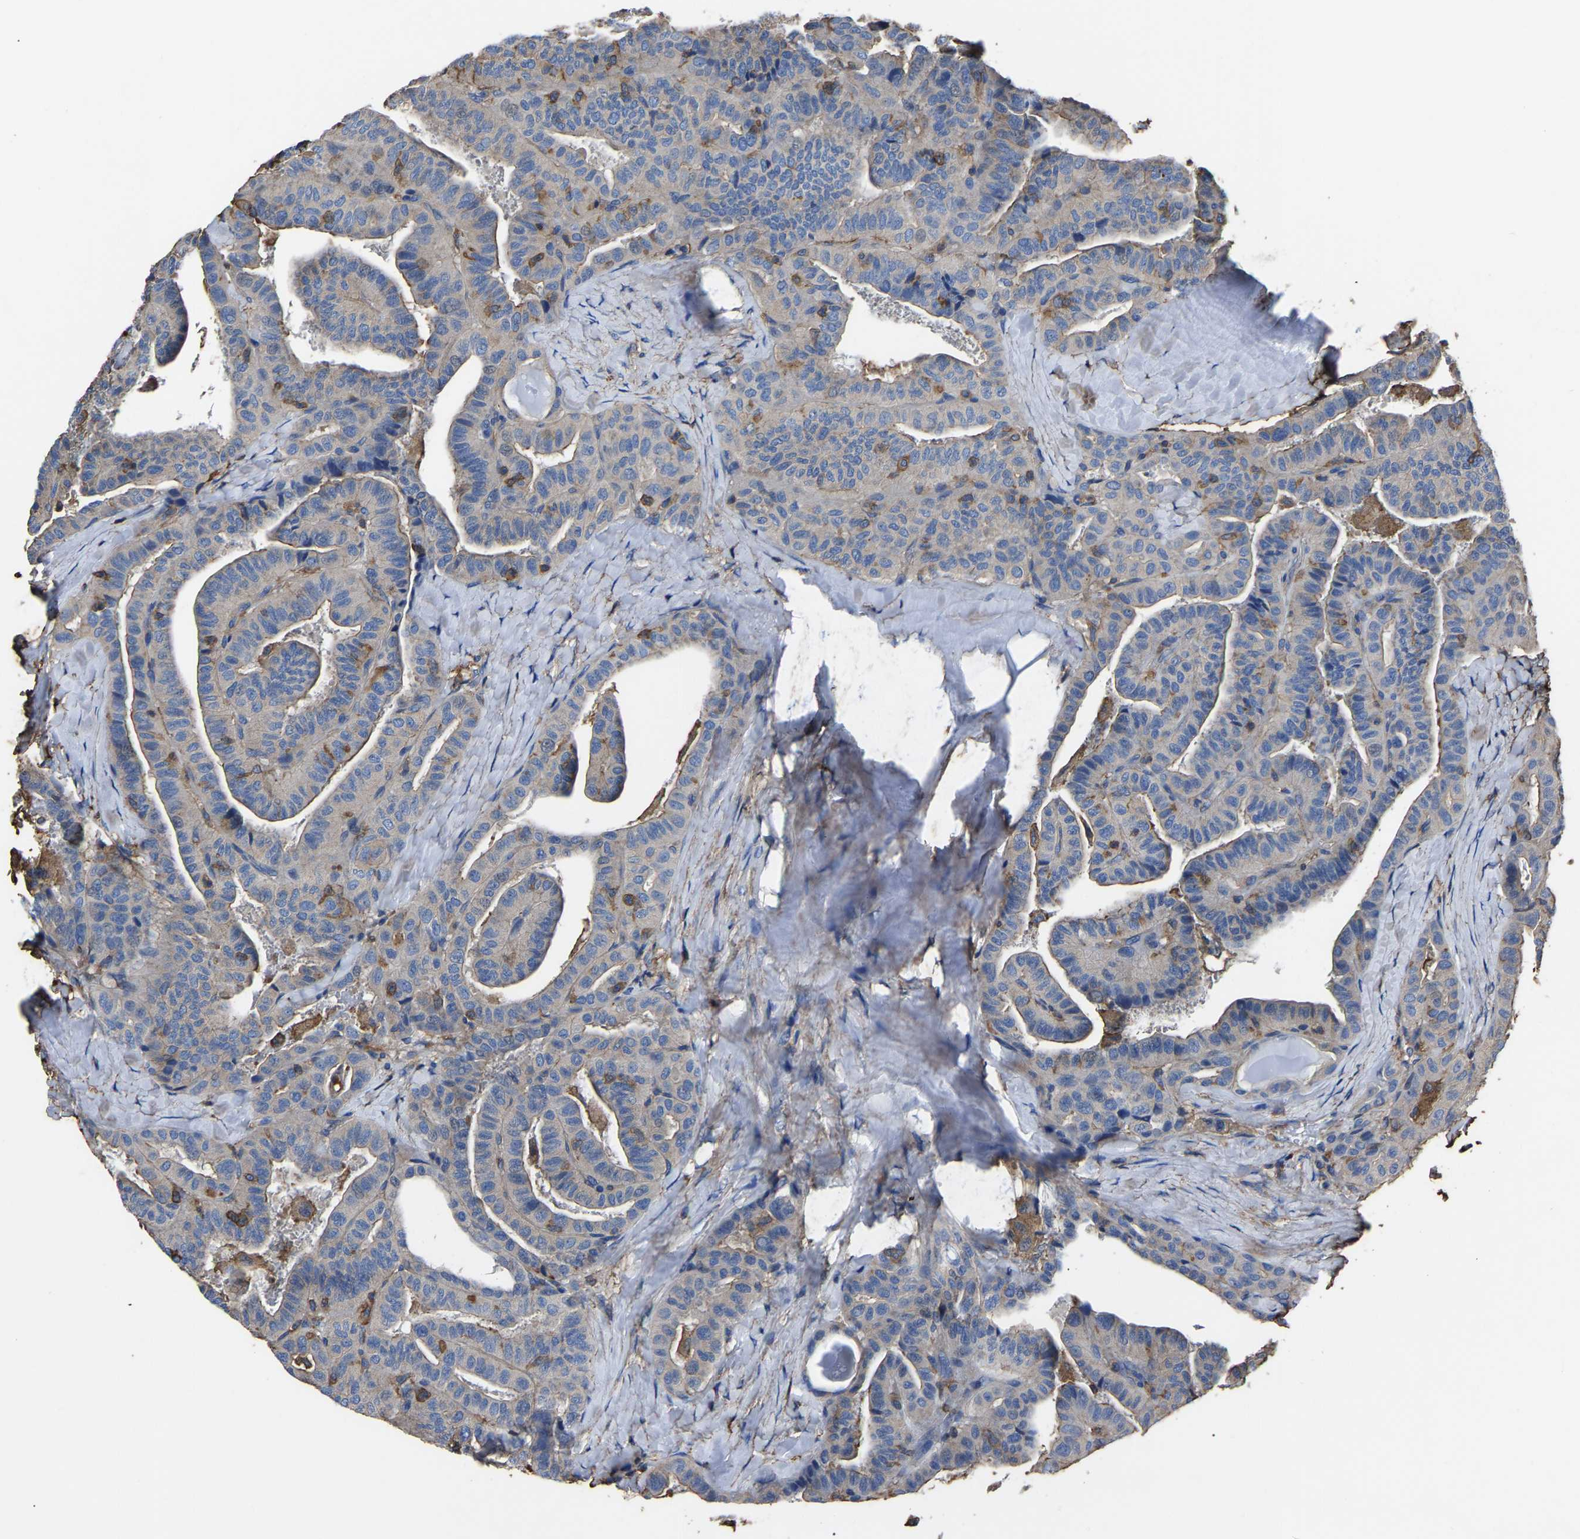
{"staining": {"intensity": "moderate", "quantity": "<25%", "location": "cytoplasmic/membranous"}, "tissue": "thyroid cancer", "cell_type": "Tumor cells", "image_type": "cancer", "snomed": [{"axis": "morphology", "description": "Papillary adenocarcinoma, NOS"}, {"axis": "topography", "description": "Thyroid gland"}], "caption": "Human thyroid cancer stained with a protein marker reveals moderate staining in tumor cells.", "gene": "ARMT1", "patient": {"sex": "male", "age": 77}}